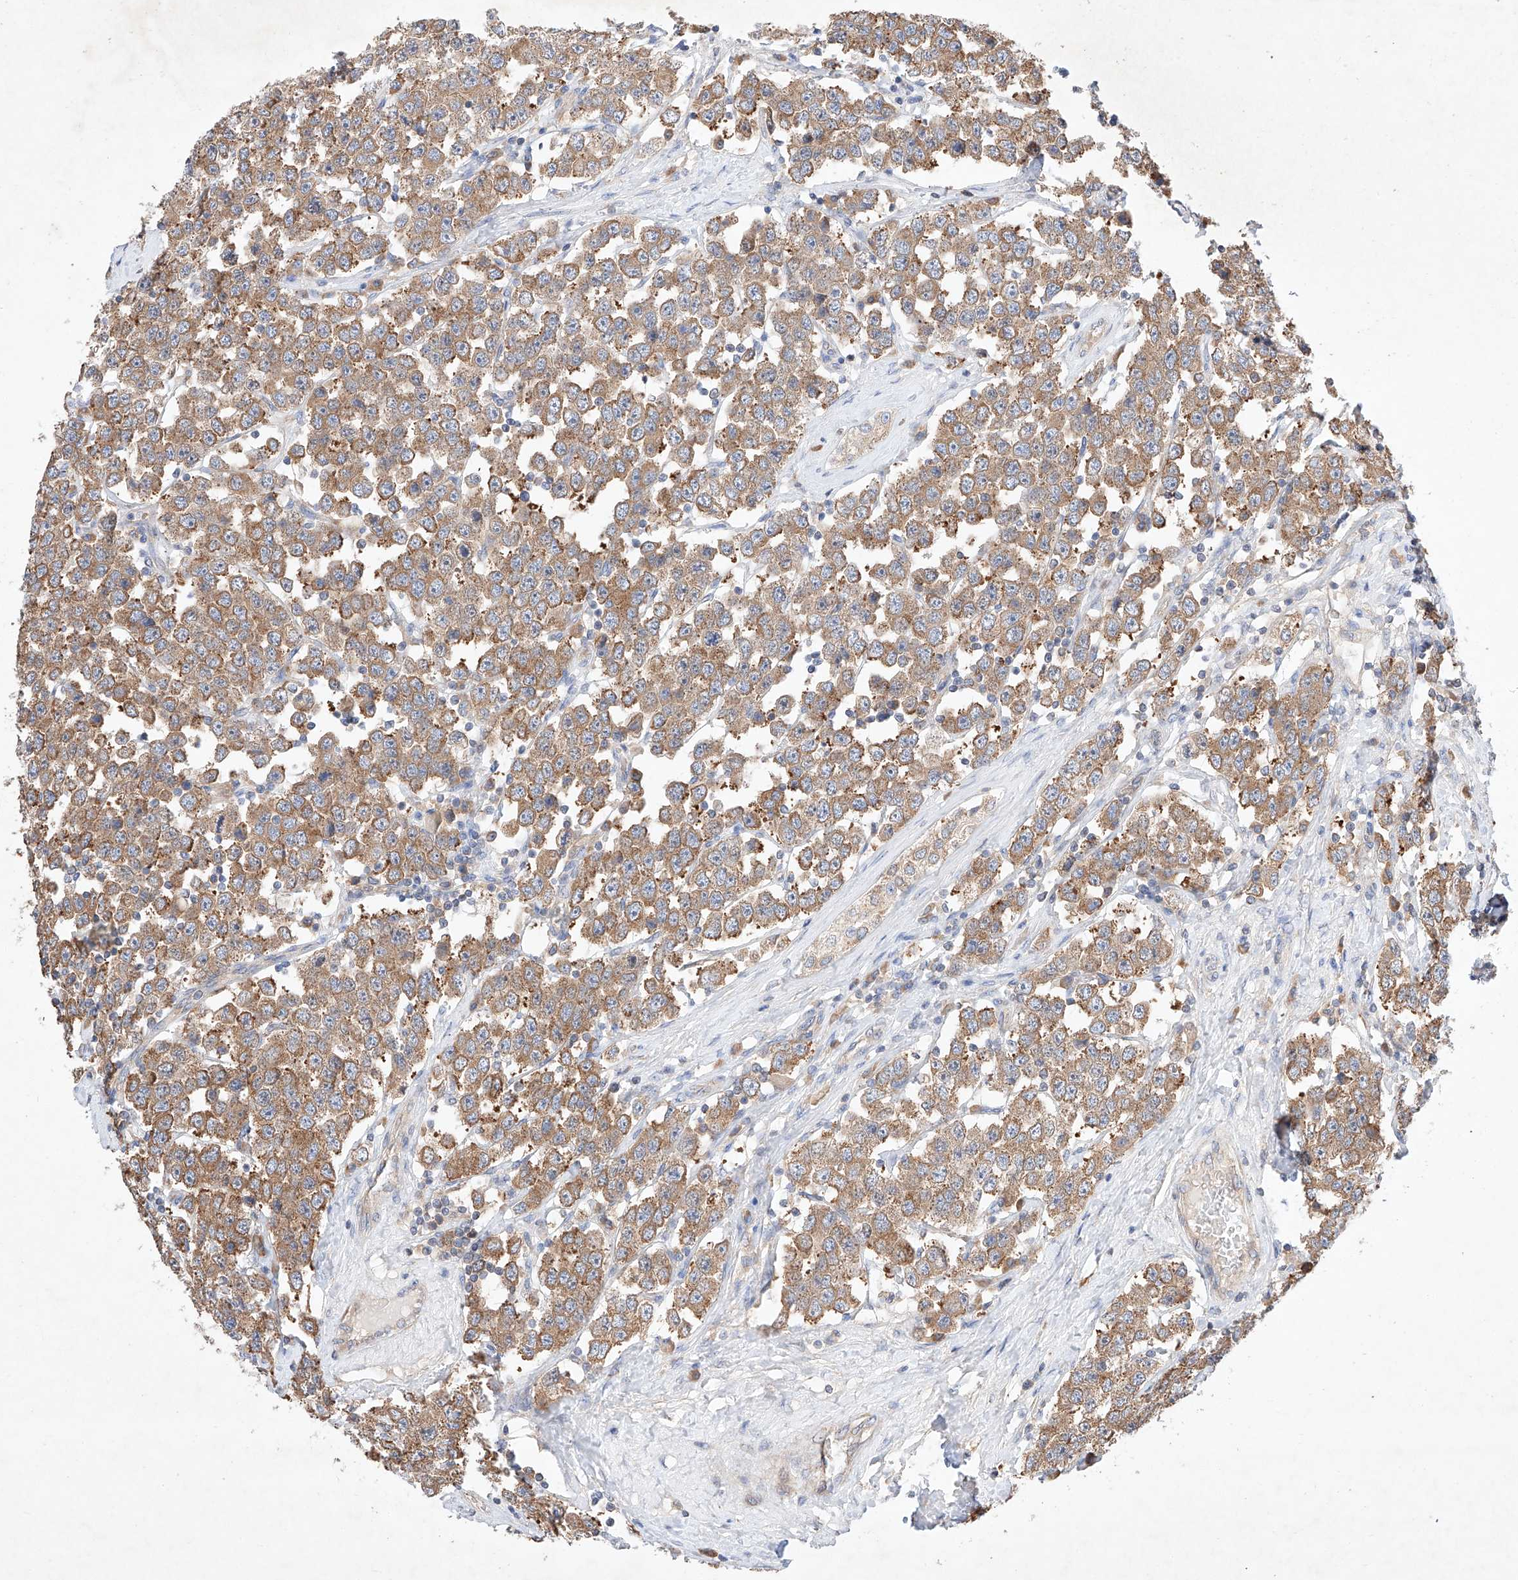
{"staining": {"intensity": "moderate", "quantity": ">75%", "location": "cytoplasmic/membranous"}, "tissue": "testis cancer", "cell_type": "Tumor cells", "image_type": "cancer", "snomed": [{"axis": "morphology", "description": "Seminoma, NOS"}, {"axis": "topography", "description": "Testis"}], "caption": "Tumor cells display moderate cytoplasmic/membranous staining in approximately >75% of cells in testis cancer. Nuclei are stained in blue.", "gene": "C6orf118", "patient": {"sex": "male", "age": 28}}